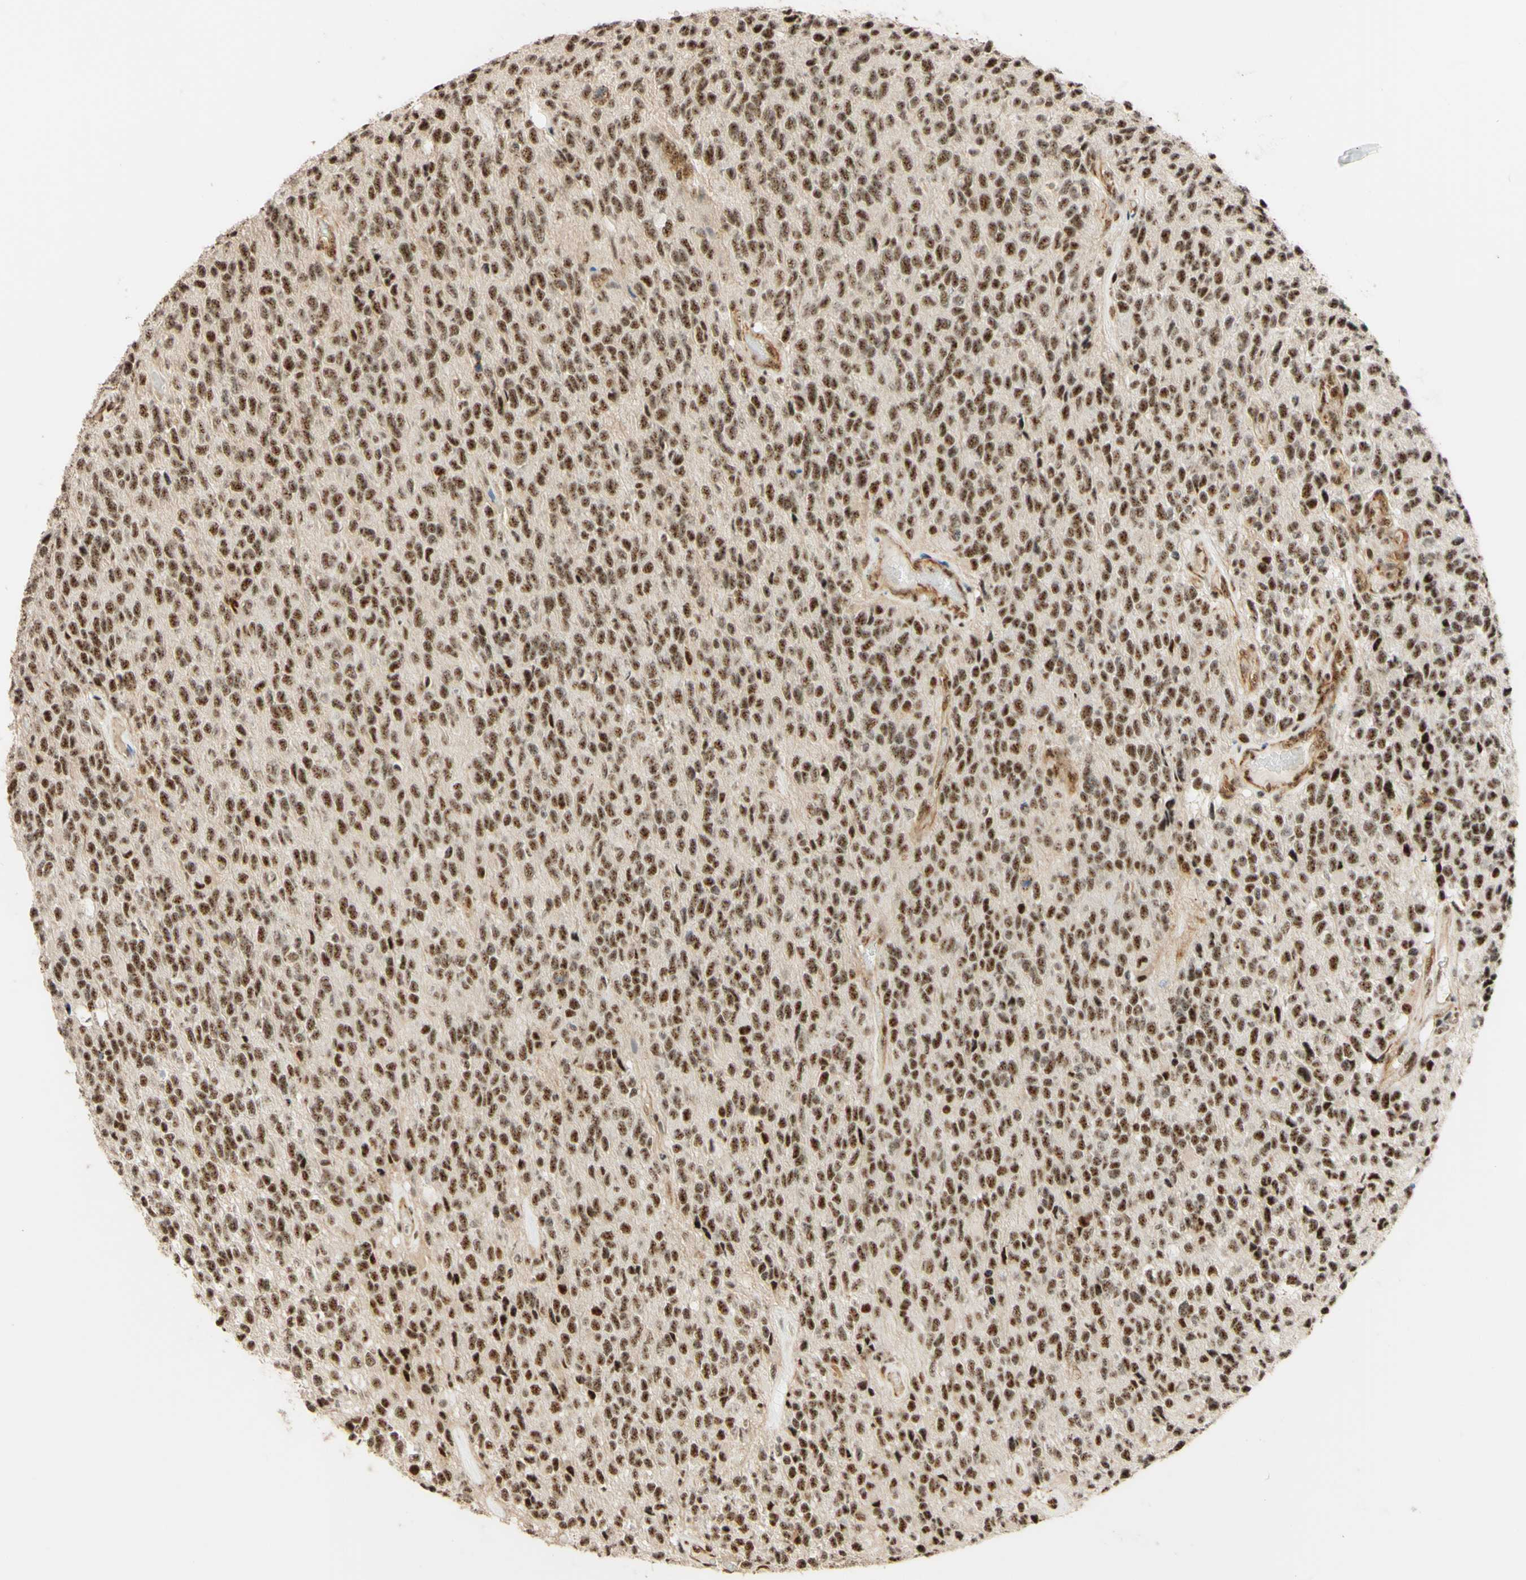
{"staining": {"intensity": "strong", "quantity": ">75%", "location": "nuclear"}, "tissue": "glioma", "cell_type": "Tumor cells", "image_type": "cancer", "snomed": [{"axis": "morphology", "description": "Glioma, malignant, High grade"}, {"axis": "topography", "description": "pancreas cauda"}], "caption": "This histopathology image reveals high-grade glioma (malignant) stained with immunohistochemistry (IHC) to label a protein in brown. The nuclear of tumor cells show strong positivity for the protein. Nuclei are counter-stained blue.", "gene": "SAP18", "patient": {"sex": "male", "age": 60}}